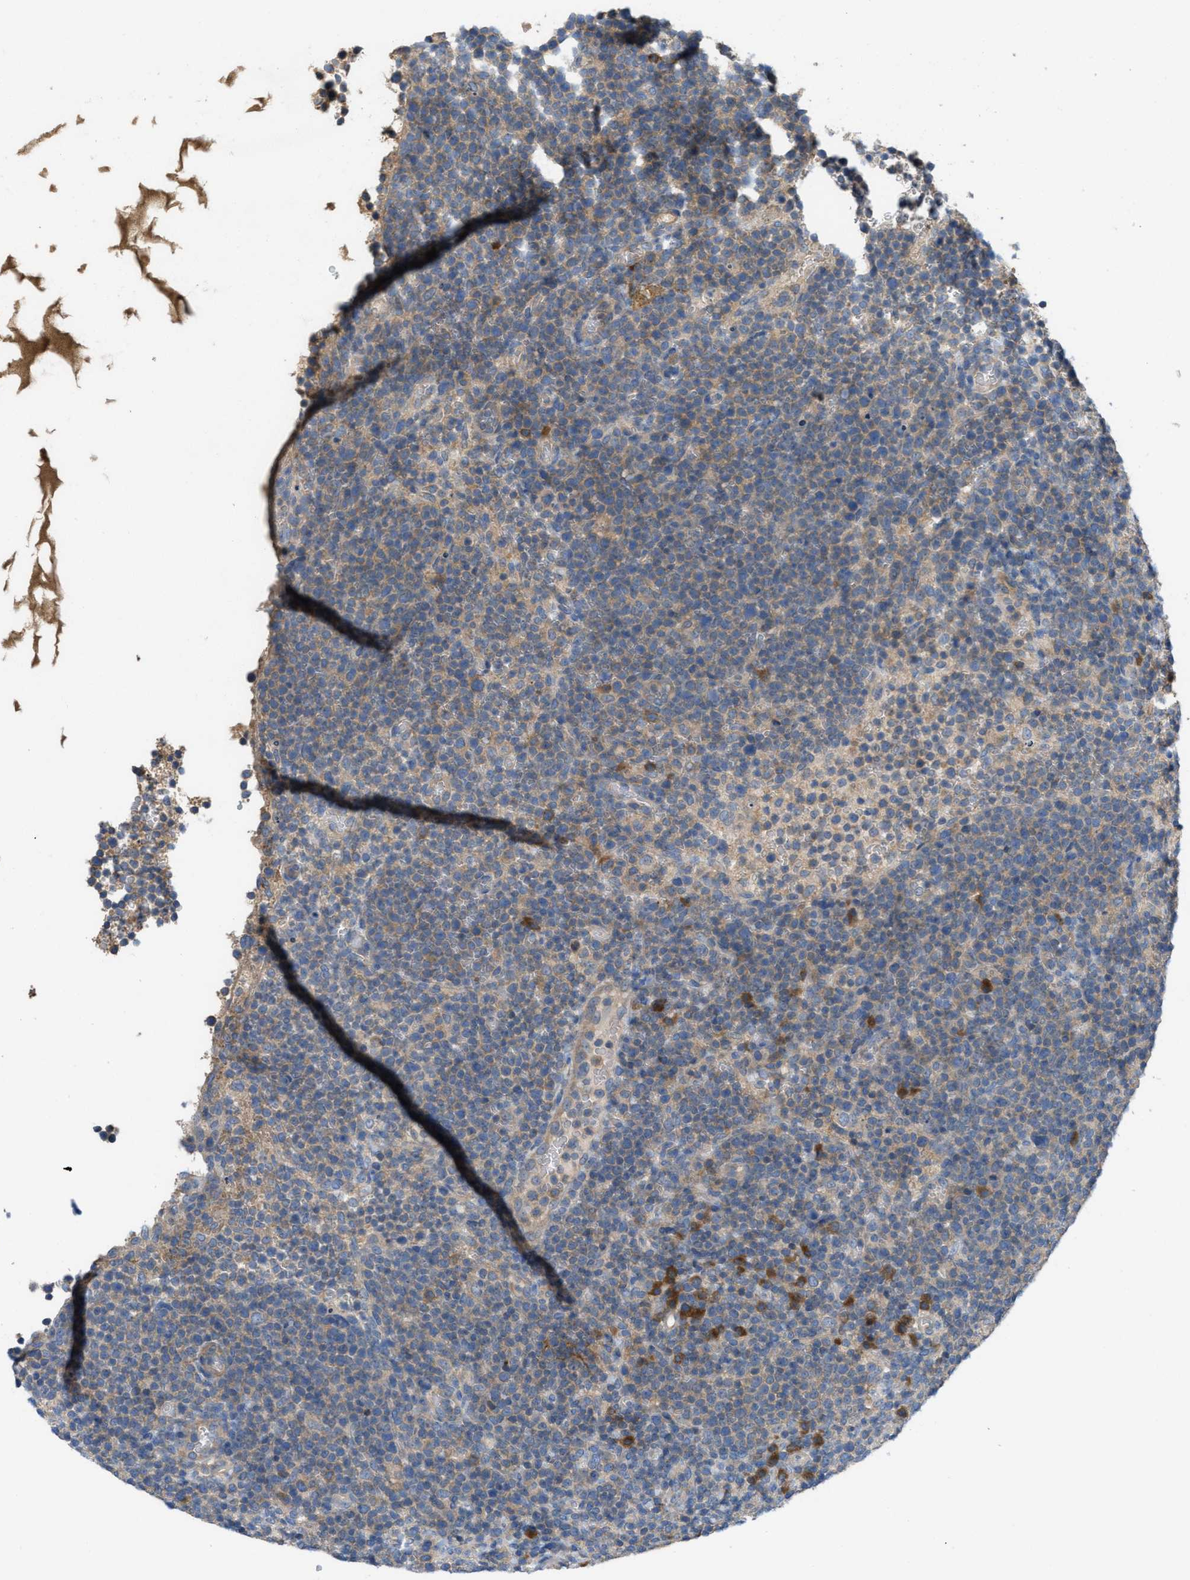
{"staining": {"intensity": "weak", "quantity": "<25%", "location": "cytoplasmic/membranous"}, "tissue": "lymphoma", "cell_type": "Tumor cells", "image_type": "cancer", "snomed": [{"axis": "morphology", "description": "Malignant lymphoma, non-Hodgkin's type, High grade"}, {"axis": "topography", "description": "Lymph node"}], "caption": "Immunohistochemical staining of lymphoma reveals no significant expression in tumor cells.", "gene": "UBA5", "patient": {"sex": "male", "age": 61}}